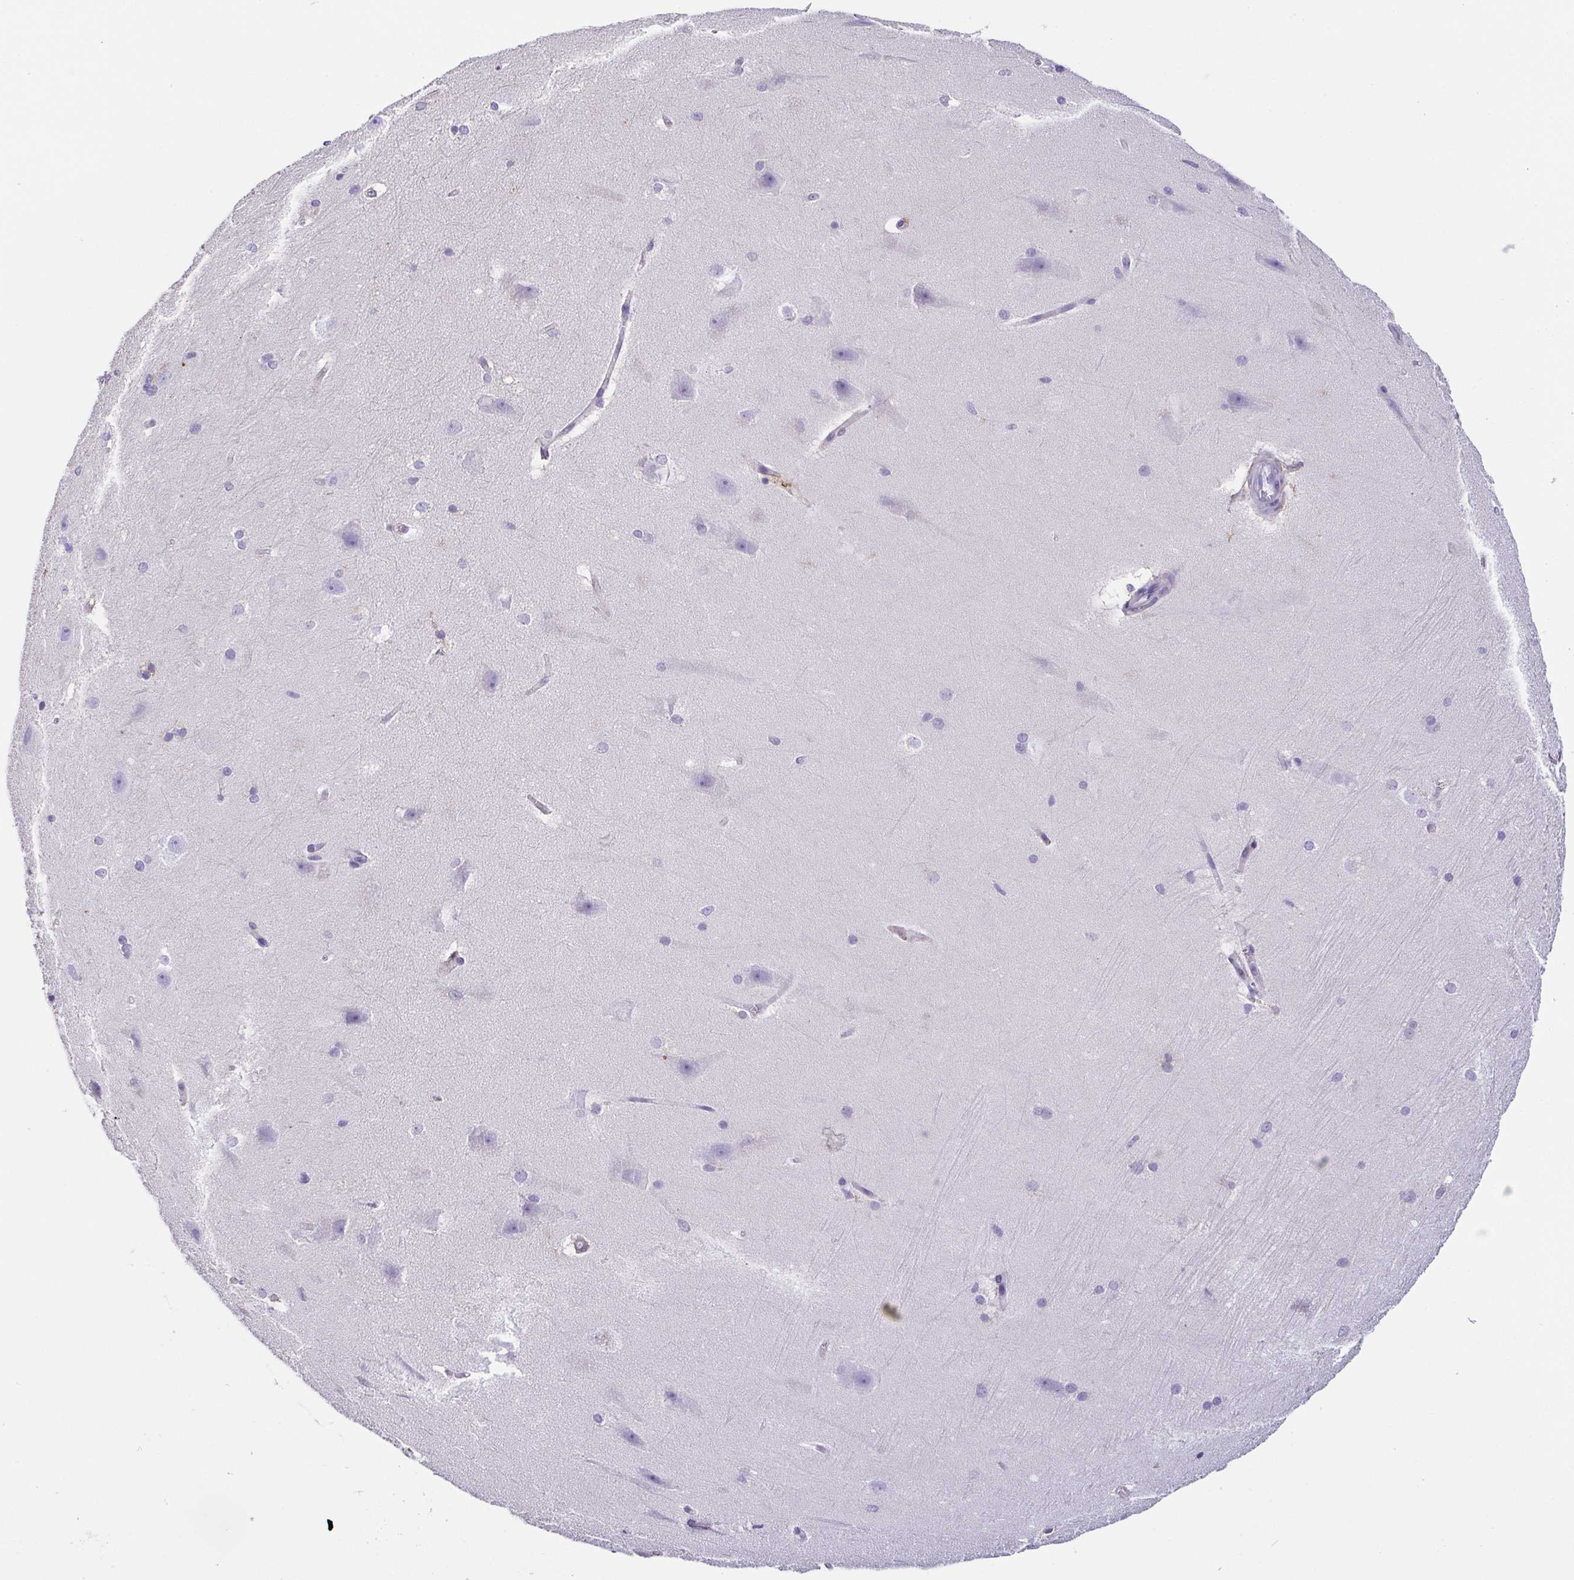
{"staining": {"intensity": "negative", "quantity": "none", "location": "none"}, "tissue": "hippocampus", "cell_type": "Glial cells", "image_type": "normal", "snomed": [{"axis": "morphology", "description": "Normal tissue, NOS"}, {"axis": "topography", "description": "Cerebral cortex"}, {"axis": "topography", "description": "Hippocampus"}], "caption": "IHC photomicrograph of normal human hippocampus stained for a protein (brown), which exhibits no positivity in glial cells.", "gene": "ANXA10", "patient": {"sex": "female", "age": 19}}